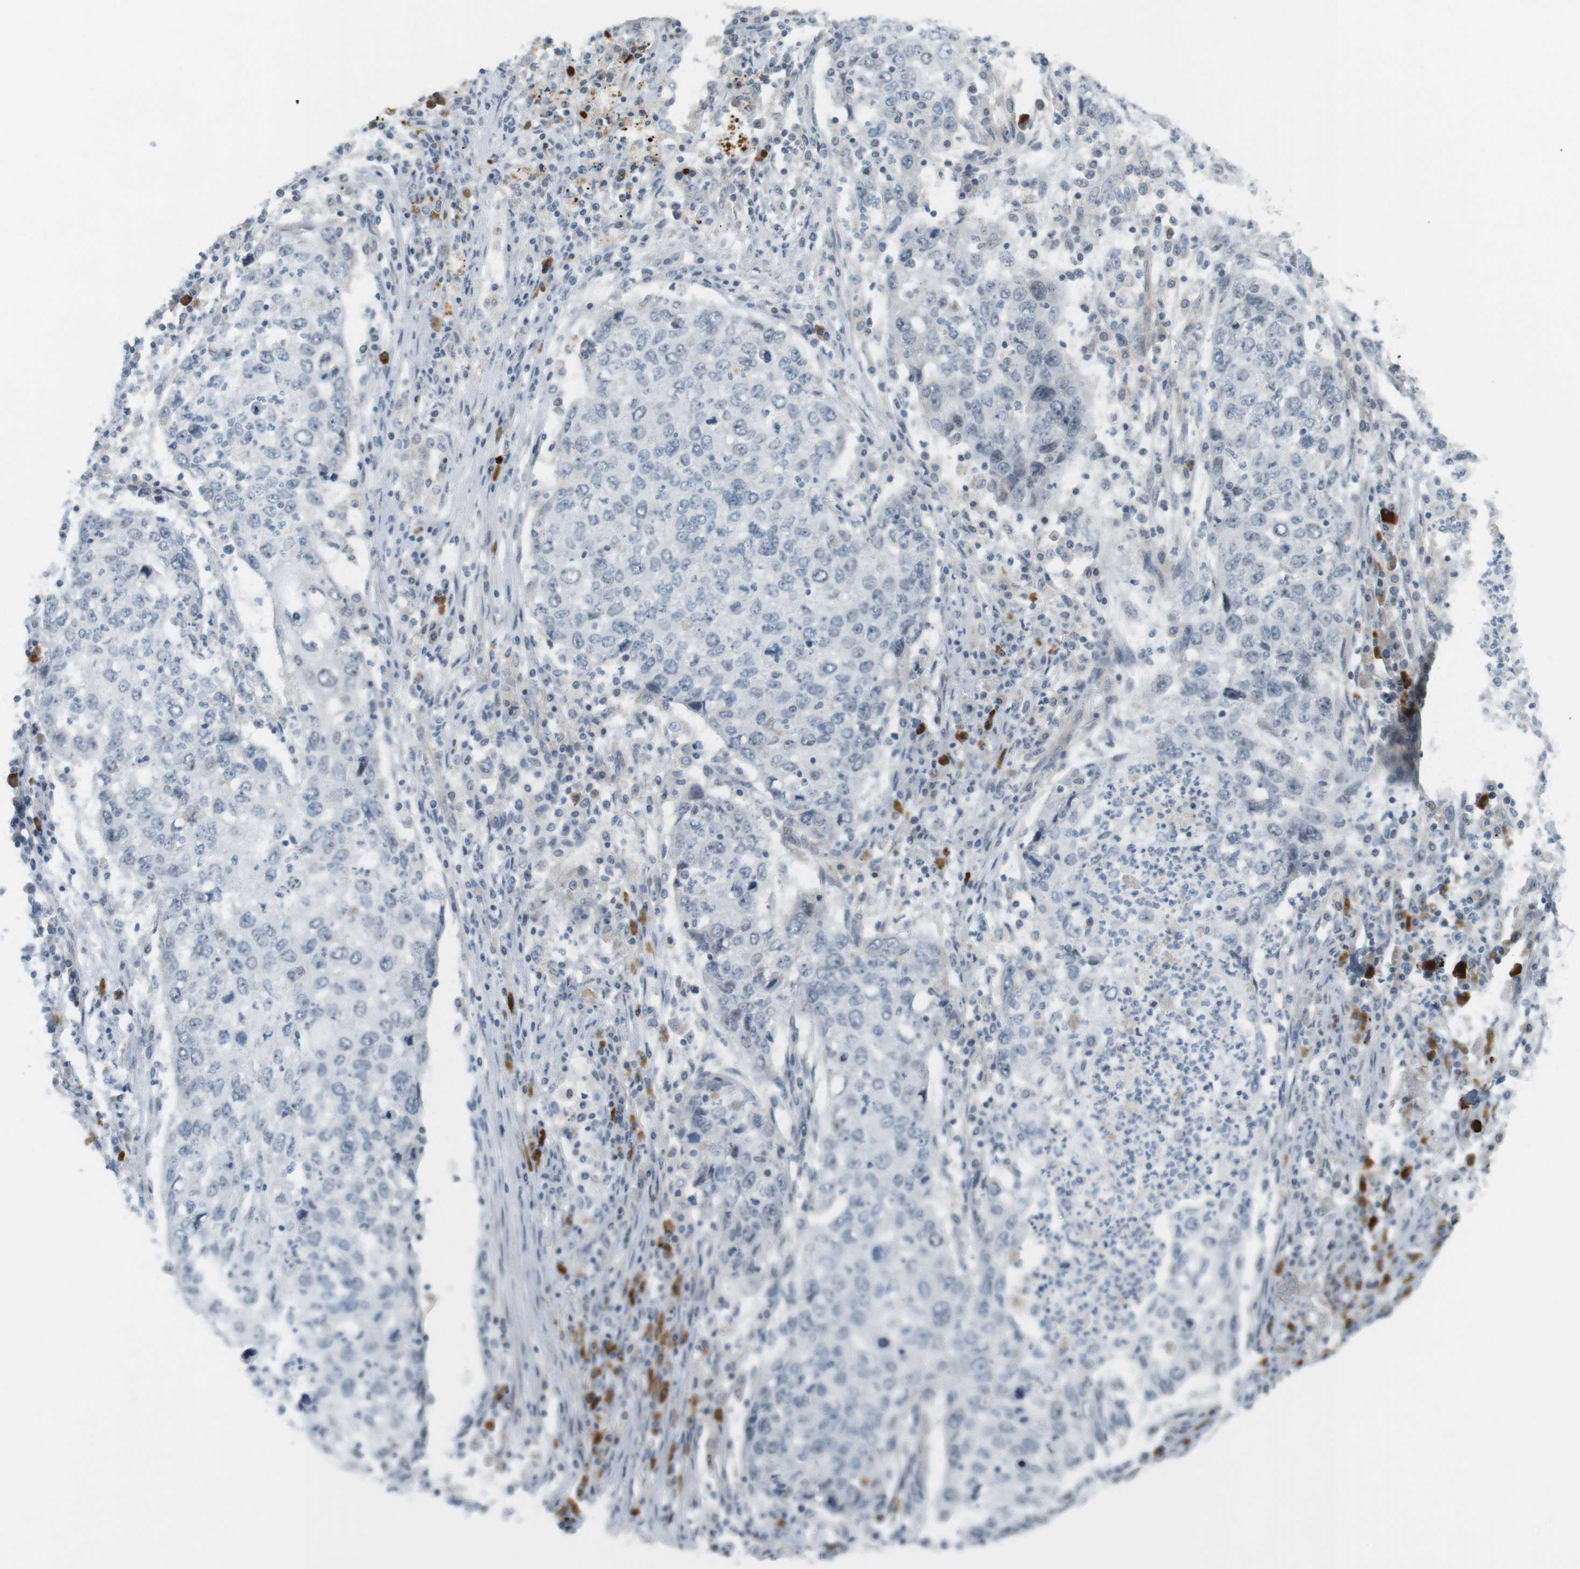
{"staining": {"intensity": "negative", "quantity": "none", "location": "none"}, "tissue": "lung cancer", "cell_type": "Tumor cells", "image_type": "cancer", "snomed": [{"axis": "morphology", "description": "Squamous cell carcinoma, NOS"}, {"axis": "topography", "description": "Lung"}], "caption": "An immunohistochemistry photomicrograph of lung squamous cell carcinoma is shown. There is no staining in tumor cells of lung squamous cell carcinoma.", "gene": "DMC1", "patient": {"sex": "female", "age": 63}}